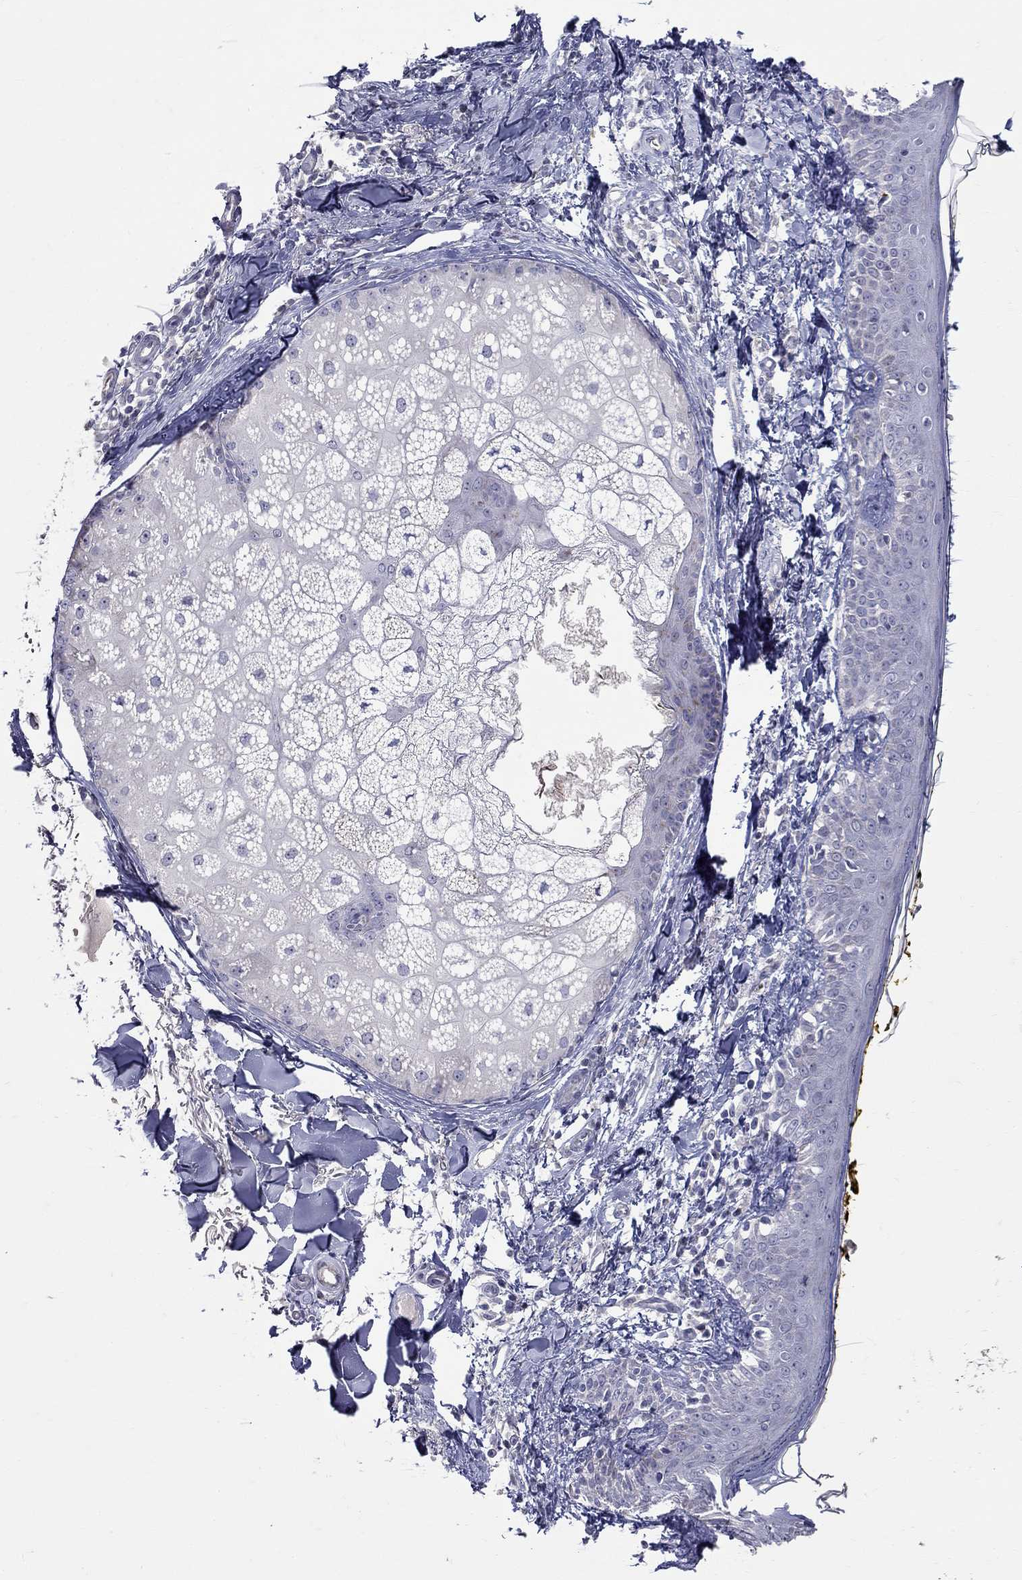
{"staining": {"intensity": "negative", "quantity": "none", "location": "none"}, "tissue": "skin", "cell_type": "Fibroblasts", "image_type": "normal", "snomed": [{"axis": "morphology", "description": "Normal tissue, NOS"}, {"axis": "topography", "description": "Skin"}], "caption": "This micrograph is of unremarkable skin stained with immunohistochemistry to label a protein in brown with the nuclei are counter-stained blue. There is no staining in fibroblasts. (Stains: DAB (3,3'-diaminobenzidine) immunohistochemistry (IHC) with hematoxylin counter stain, Microscopy: brightfield microscopy at high magnification).", "gene": "HMX2", "patient": {"sex": "male", "age": 76}}